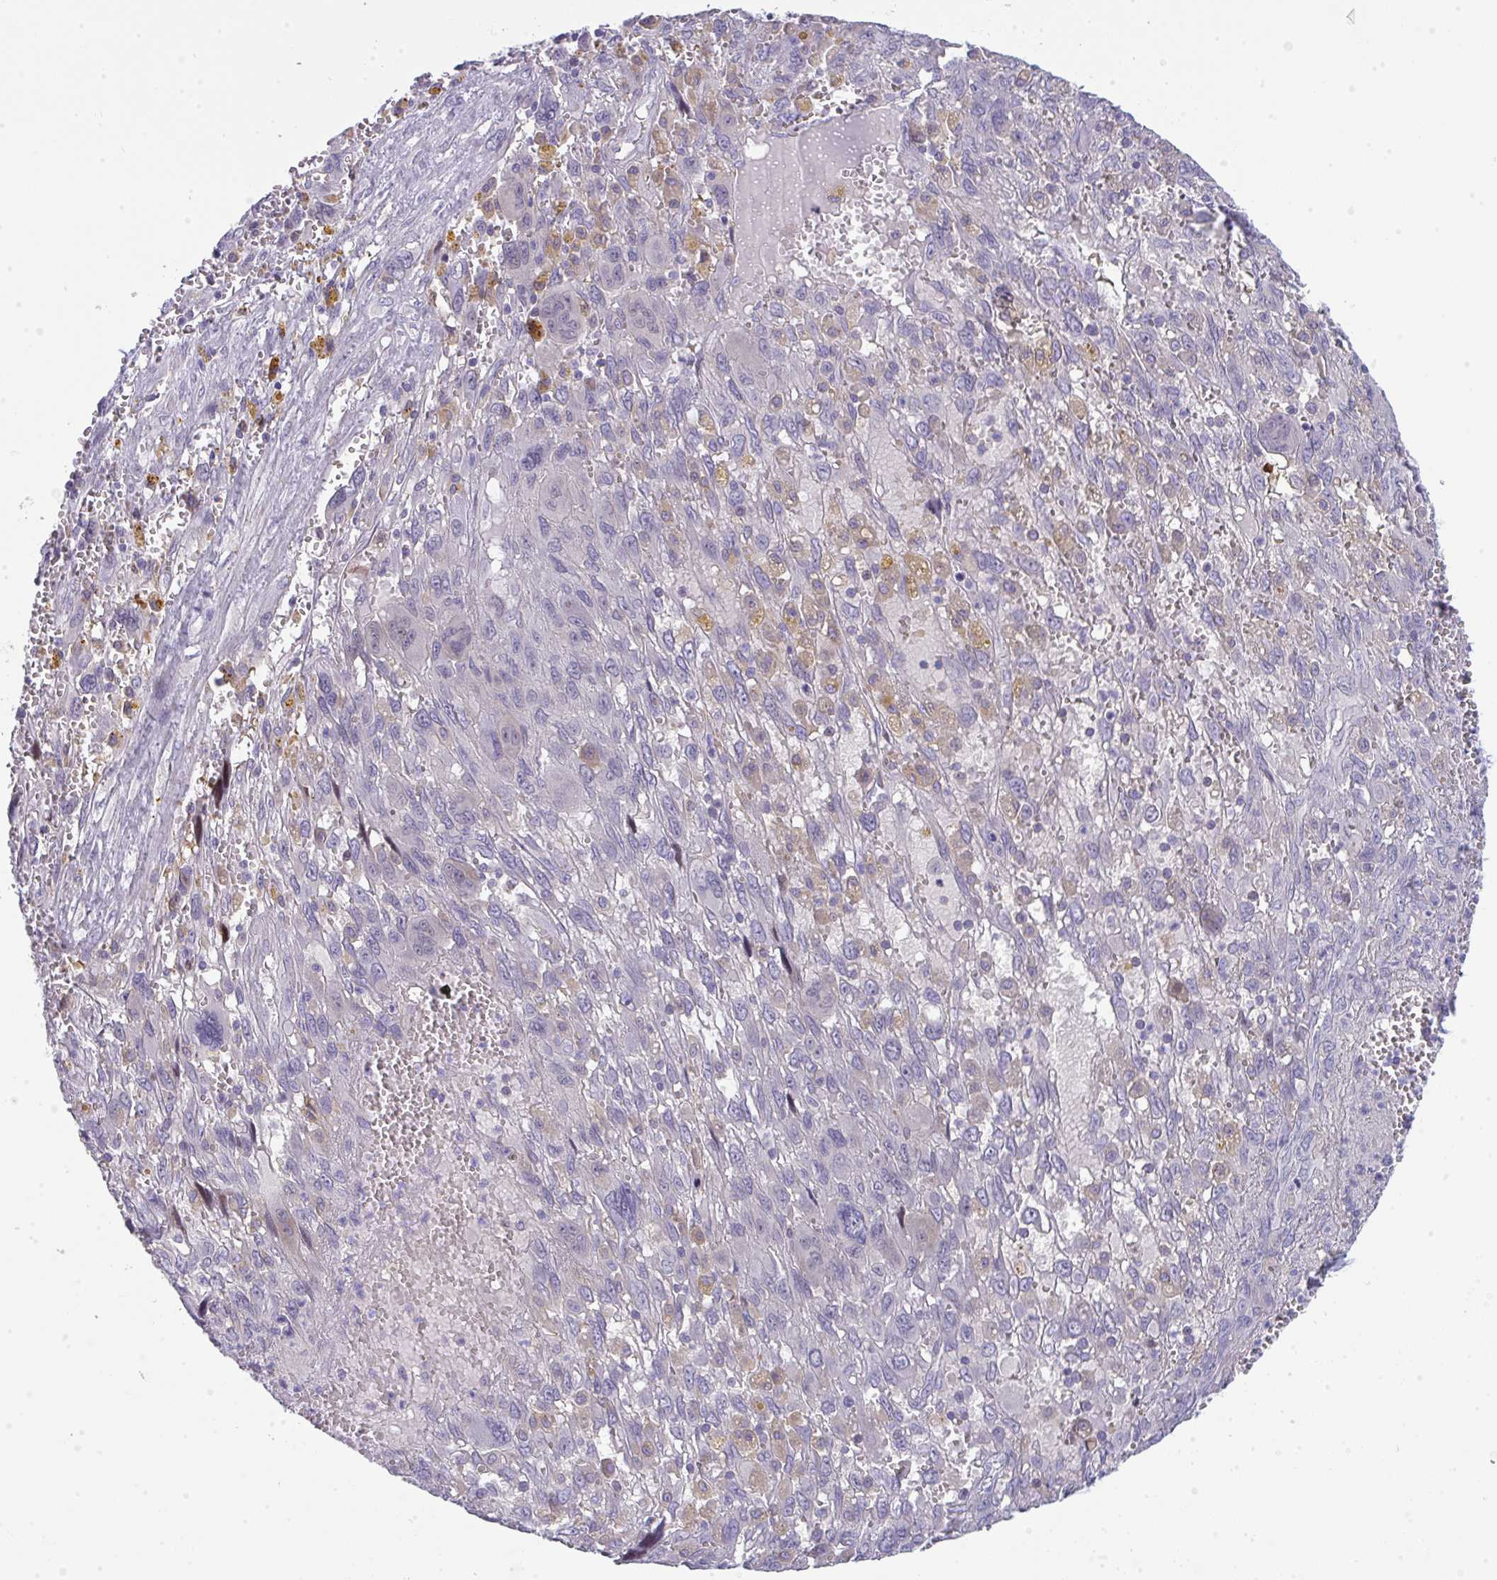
{"staining": {"intensity": "moderate", "quantity": "<25%", "location": "nuclear"}, "tissue": "pancreatic cancer", "cell_type": "Tumor cells", "image_type": "cancer", "snomed": [{"axis": "morphology", "description": "Adenocarcinoma, NOS"}, {"axis": "topography", "description": "Pancreas"}], "caption": "The histopathology image demonstrates staining of pancreatic adenocarcinoma, revealing moderate nuclear protein staining (brown color) within tumor cells.", "gene": "GALNT16", "patient": {"sex": "female", "age": 47}}